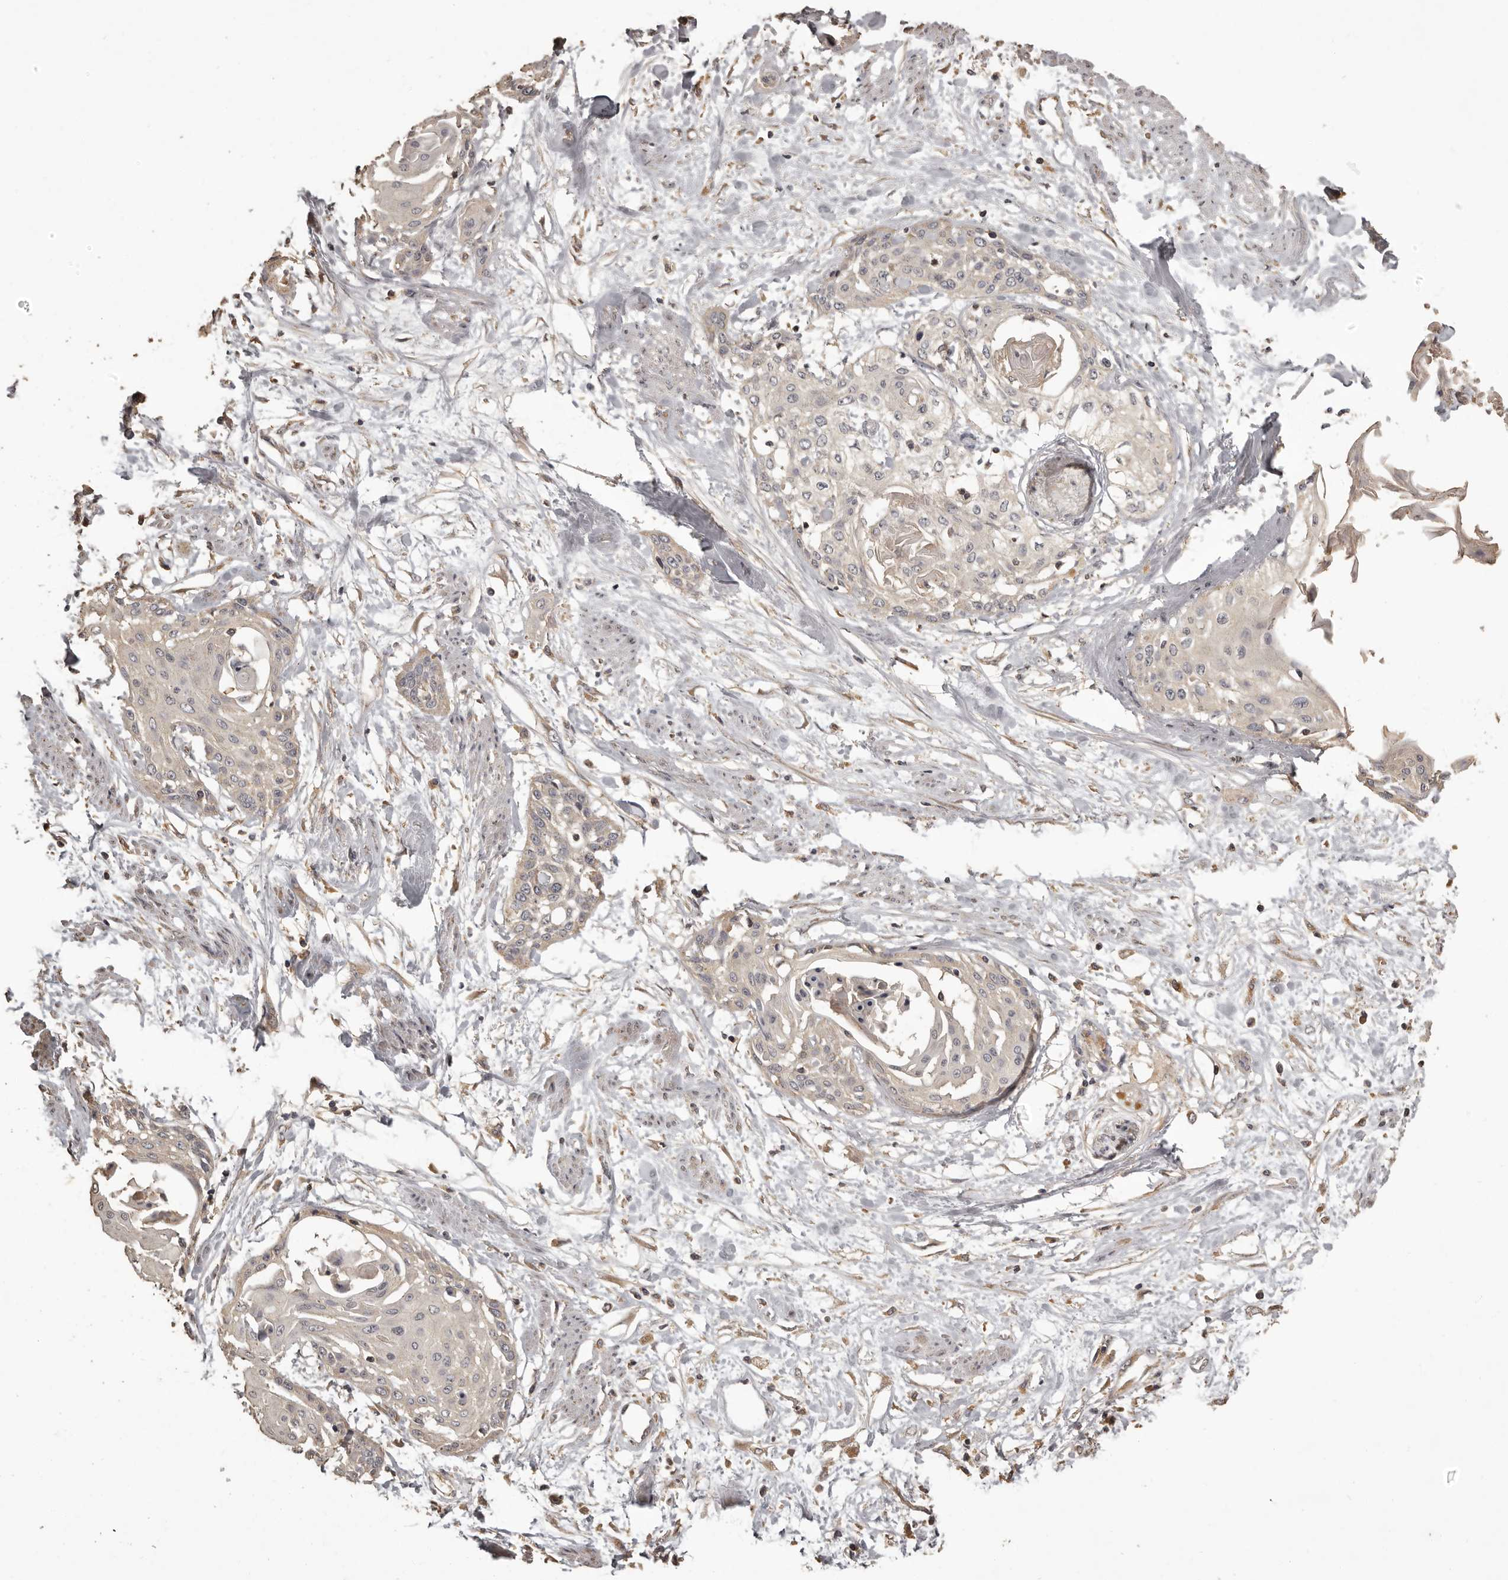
{"staining": {"intensity": "negative", "quantity": "none", "location": "none"}, "tissue": "cervical cancer", "cell_type": "Tumor cells", "image_type": "cancer", "snomed": [{"axis": "morphology", "description": "Squamous cell carcinoma, NOS"}, {"axis": "topography", "description": "Cervix"}], "caption": "The micrograph shows no significant staining in tumor cells of cervical cancer.", "gene": "MGAT5", "patient": {"sex": "female", "age": 57}}